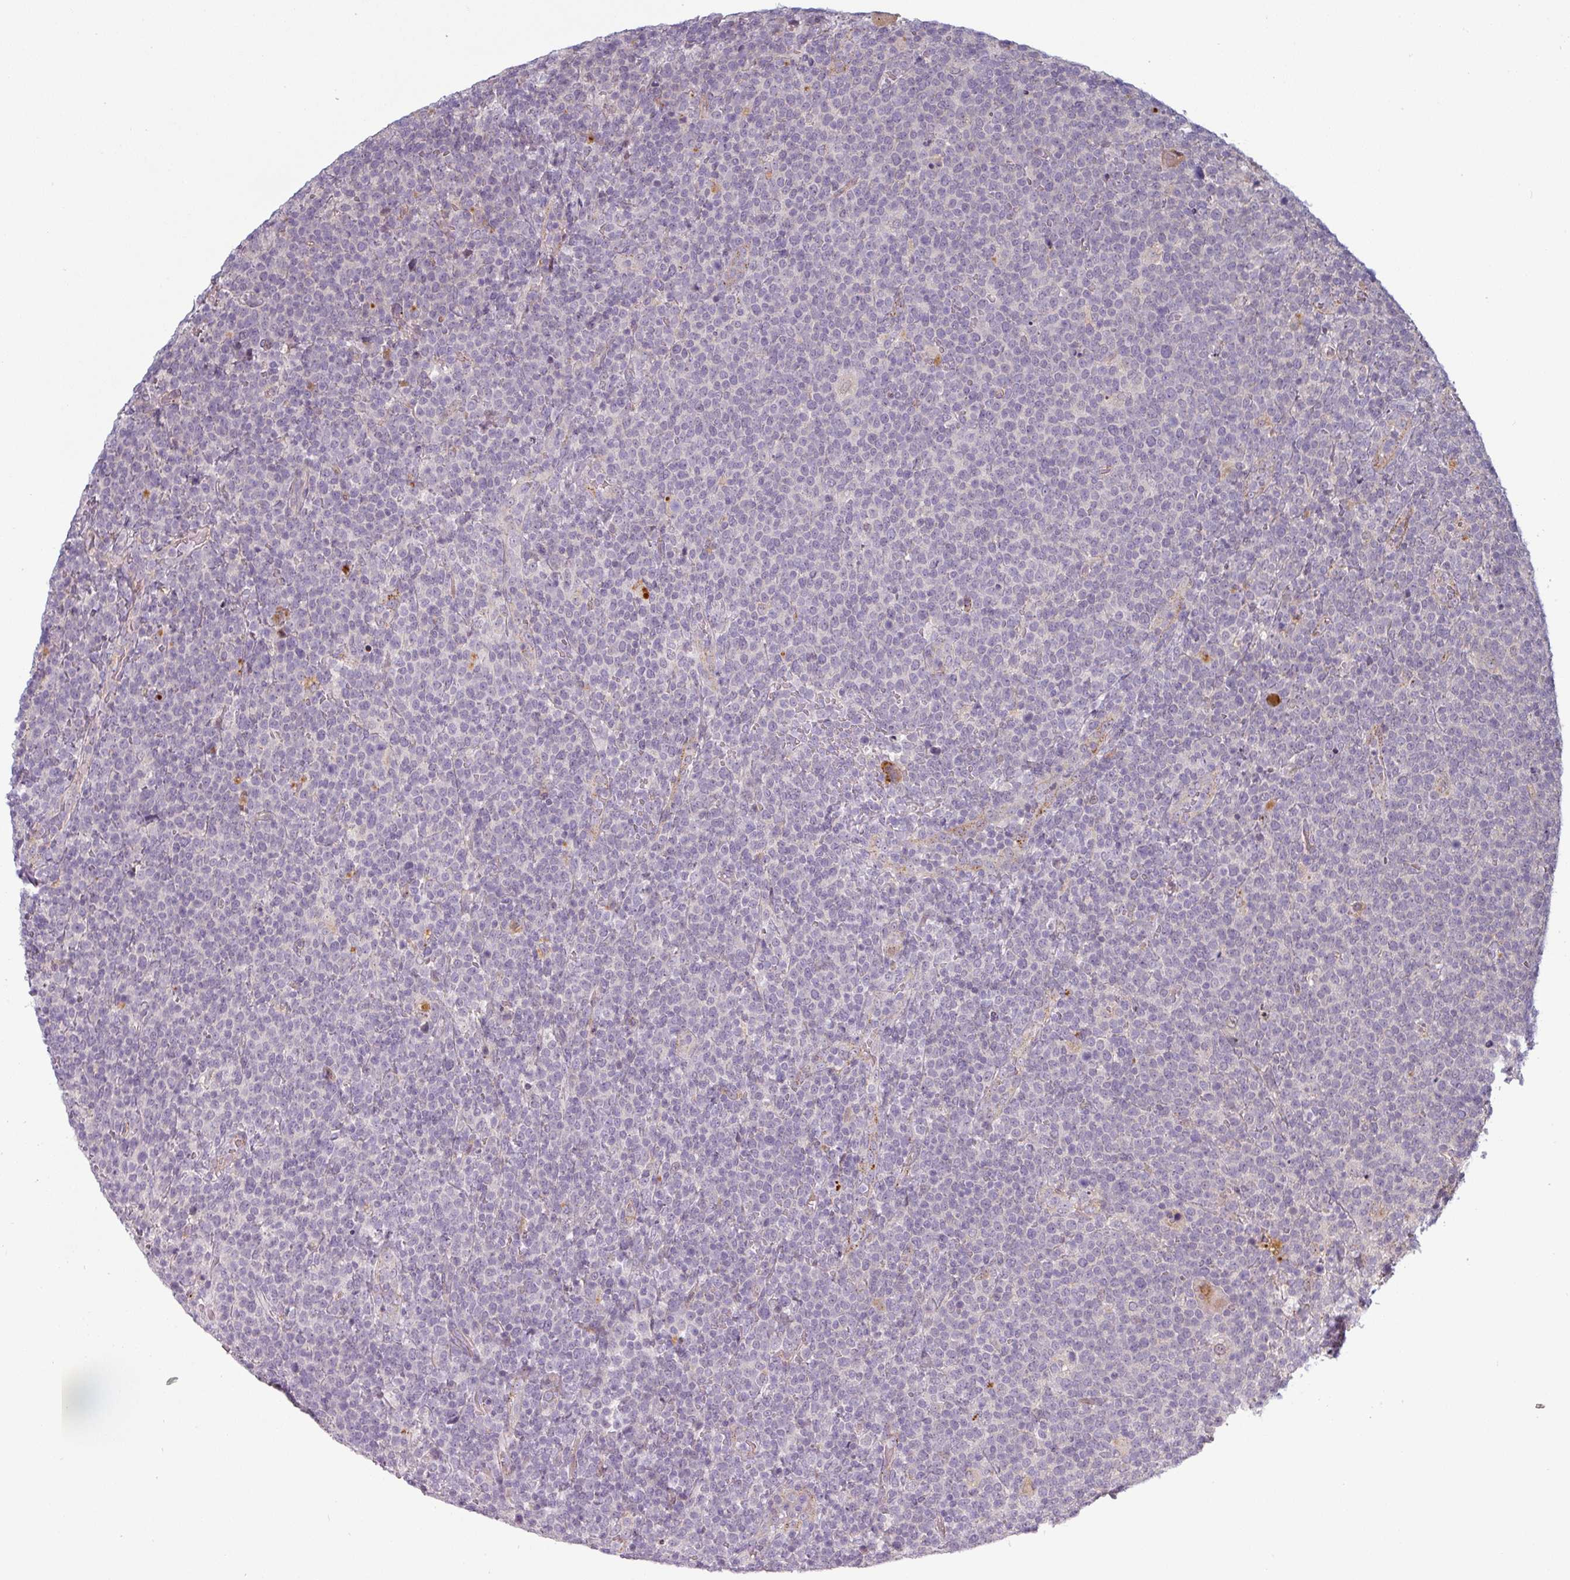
{"staining": {"intensity": "negative", "quantity": "none", "location": "none"}, "tissue": "lymphoma", "cell_type": "Tumor cells", "image_type": "cancer", "snomed": [{"axis": "morphology", "description": "Malignant lymphoma, non-Hodgkin's type, High grade"}, {"axis": "topography", "description": "Lymph node"}], "caption": "High-grade malignant lymphoma, non-Hodgkin's type stained for a protein using immunohistochemistry exhibits no staining tumor cells.", "gene": "C2orf16", "patient": {"sex": "male", "age": 61}}